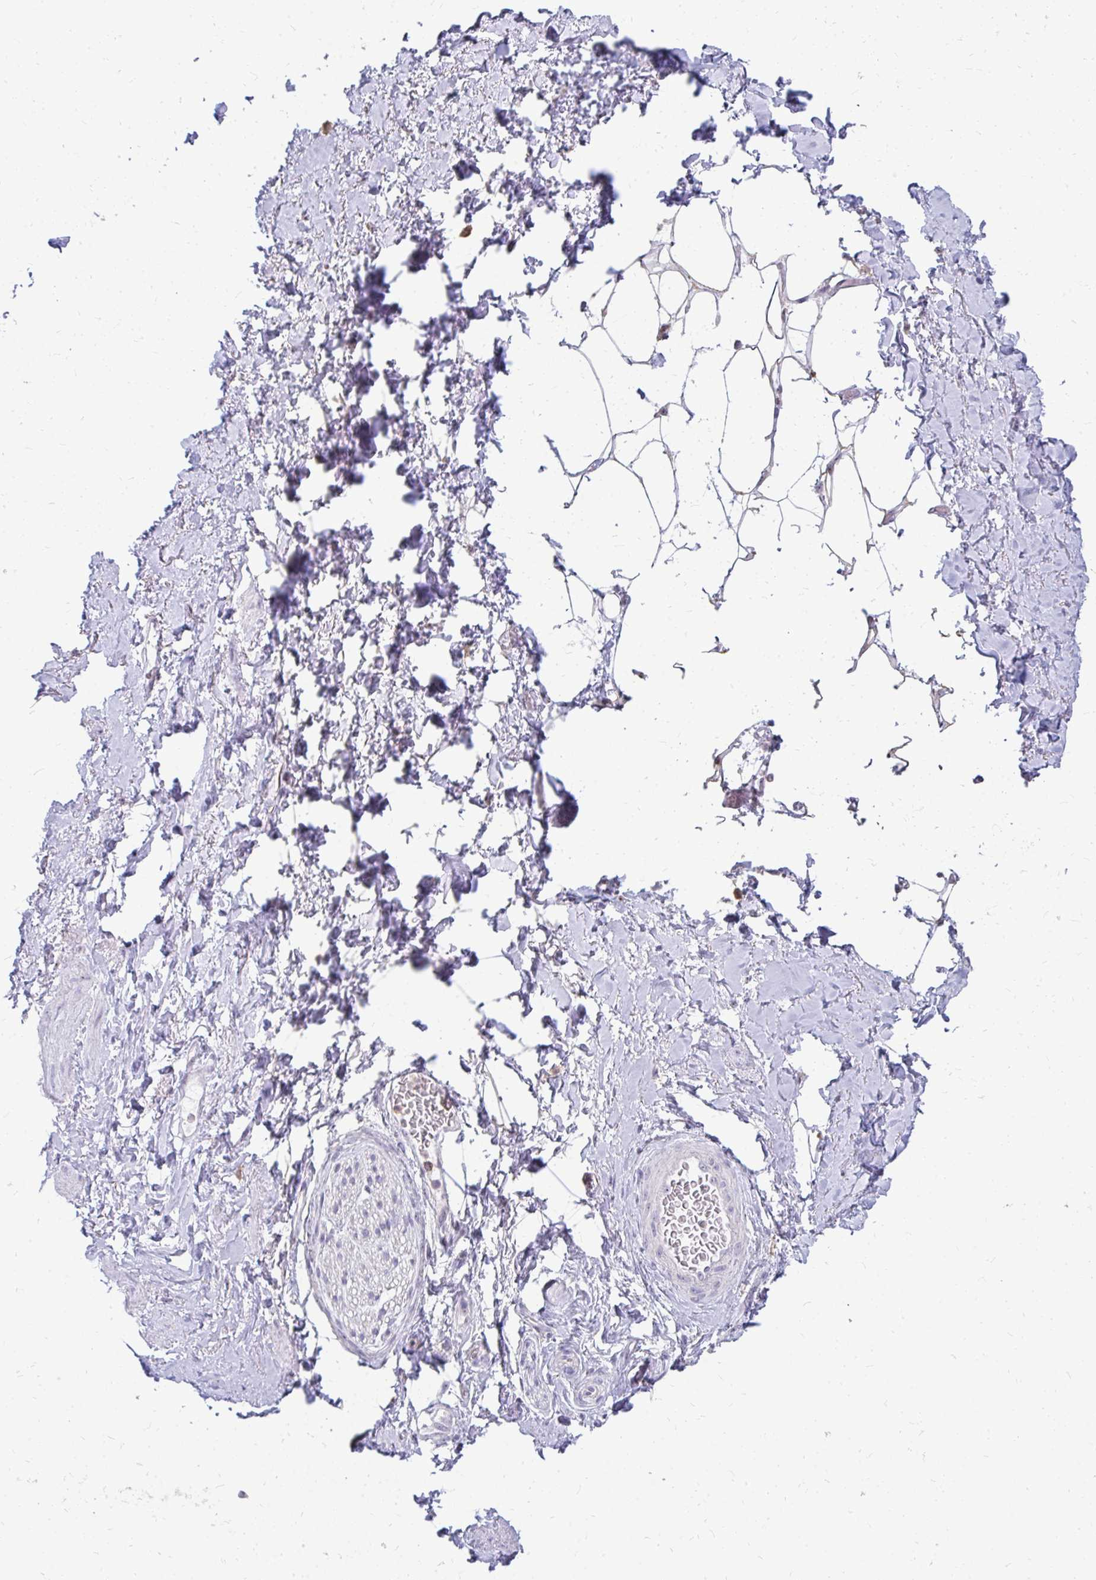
{"staining": {"intensity": "negative", "quantity": "none", "location": "none"}, "tissue": "adipose tissue", "cell_type": "Adipocytes", "image_type": "normal", "snomed": [{"axis": "morphology", "description": "Normal tissue, NOS"}, {"axis": "topography", "description": "Vagina"}, {"axis": "topography", "description": "Peripheral nerve tissue"}], "caption": "An immunohistochemistry micrograph of benign adipose tissue is shown. There is no staining in adipocytes of adipose tissue.", "gene": "FAM9A", "patient": {"sex": "female", "age": 71}}